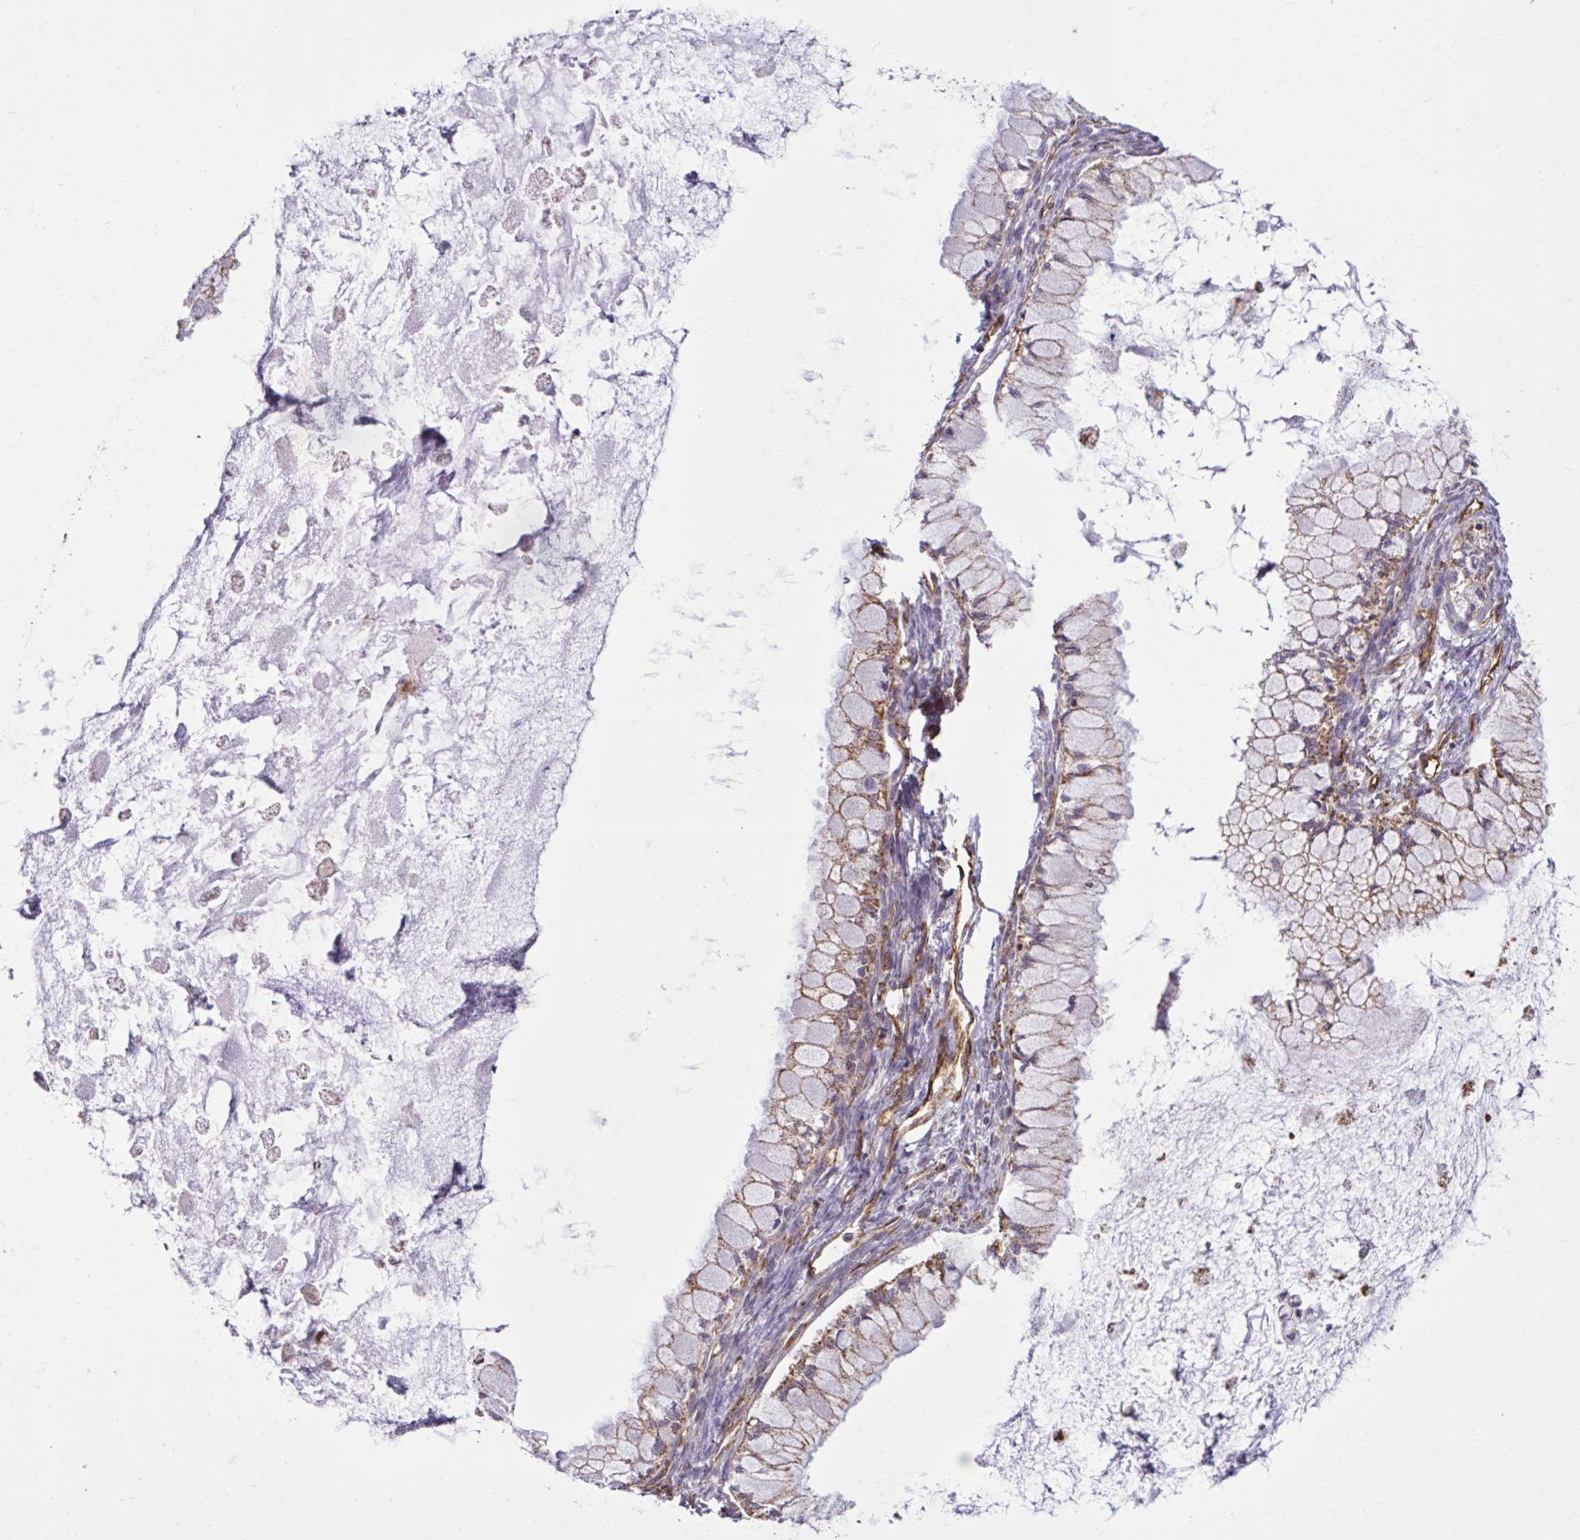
{"staining": {"intensity": "moderate", "quantity": ">75%", "location": "cytoplasmic/membranous"}, "tissue": "ovarian cancer", "cell_type": "Tumor cells", "image_type": "cancer", "snomed": [{"axis": "morphology", "description": "Cystadenocarcinoma, mucinous, NOS"}, {"axis": "topography", "description": "Ovary"}], "caption": "Ovarian mucinous cystadenocarcinoma stained with a brown dye demonstrates moderate cytoplasmic/membranous positive expression in approximately >75% of tumor cells.", "gene": "LIMS1", "patient": {"sex": "female", "age": 34}}